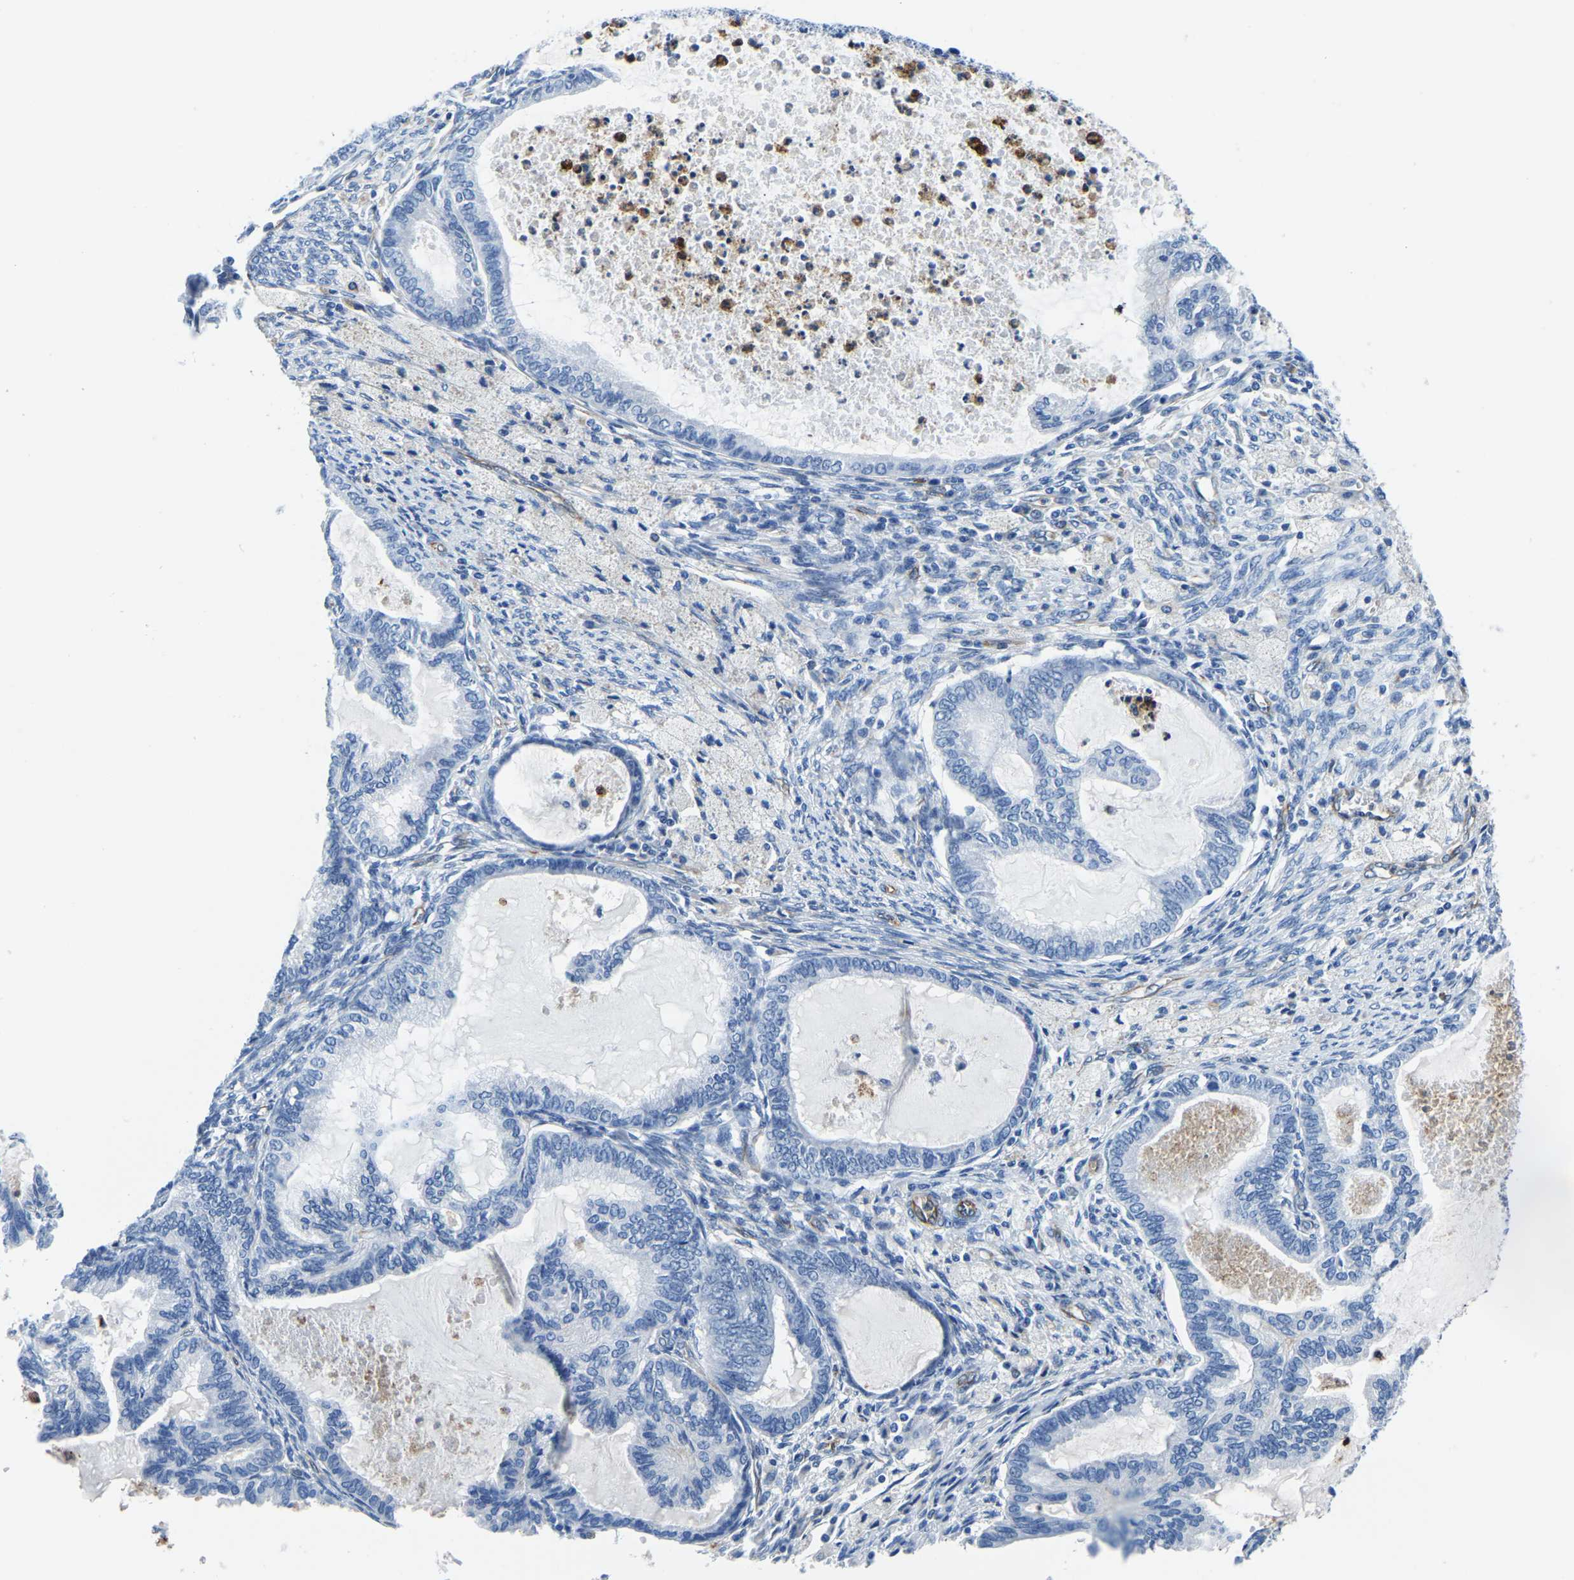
{"staining": {"intensity": "negative", "quantity": "none", "location": "none"}, "tissue": "cervical cancer", "cell_type": "Tumor cells", "image_type": "cancer", "snomed": [{"axis": "morphology", "description": "Normal tissue, NOS"}, {"axis": "morphology", "description": "Adenocarcinoma, NOS"}, {"axis": "topography", "description": "Cervix"}, {"axis": "topography", "description": "Endometrium"}], "caption": "The histopathology image exhibits no significant staining in tumor cells of adenocarcinoma (cervical). (Brightfield microscopy of DAB immunohistochemistry (IHC) at high magnification).", "gene": "MS4A3", "patient": {"sex": "female", "age": 86}}